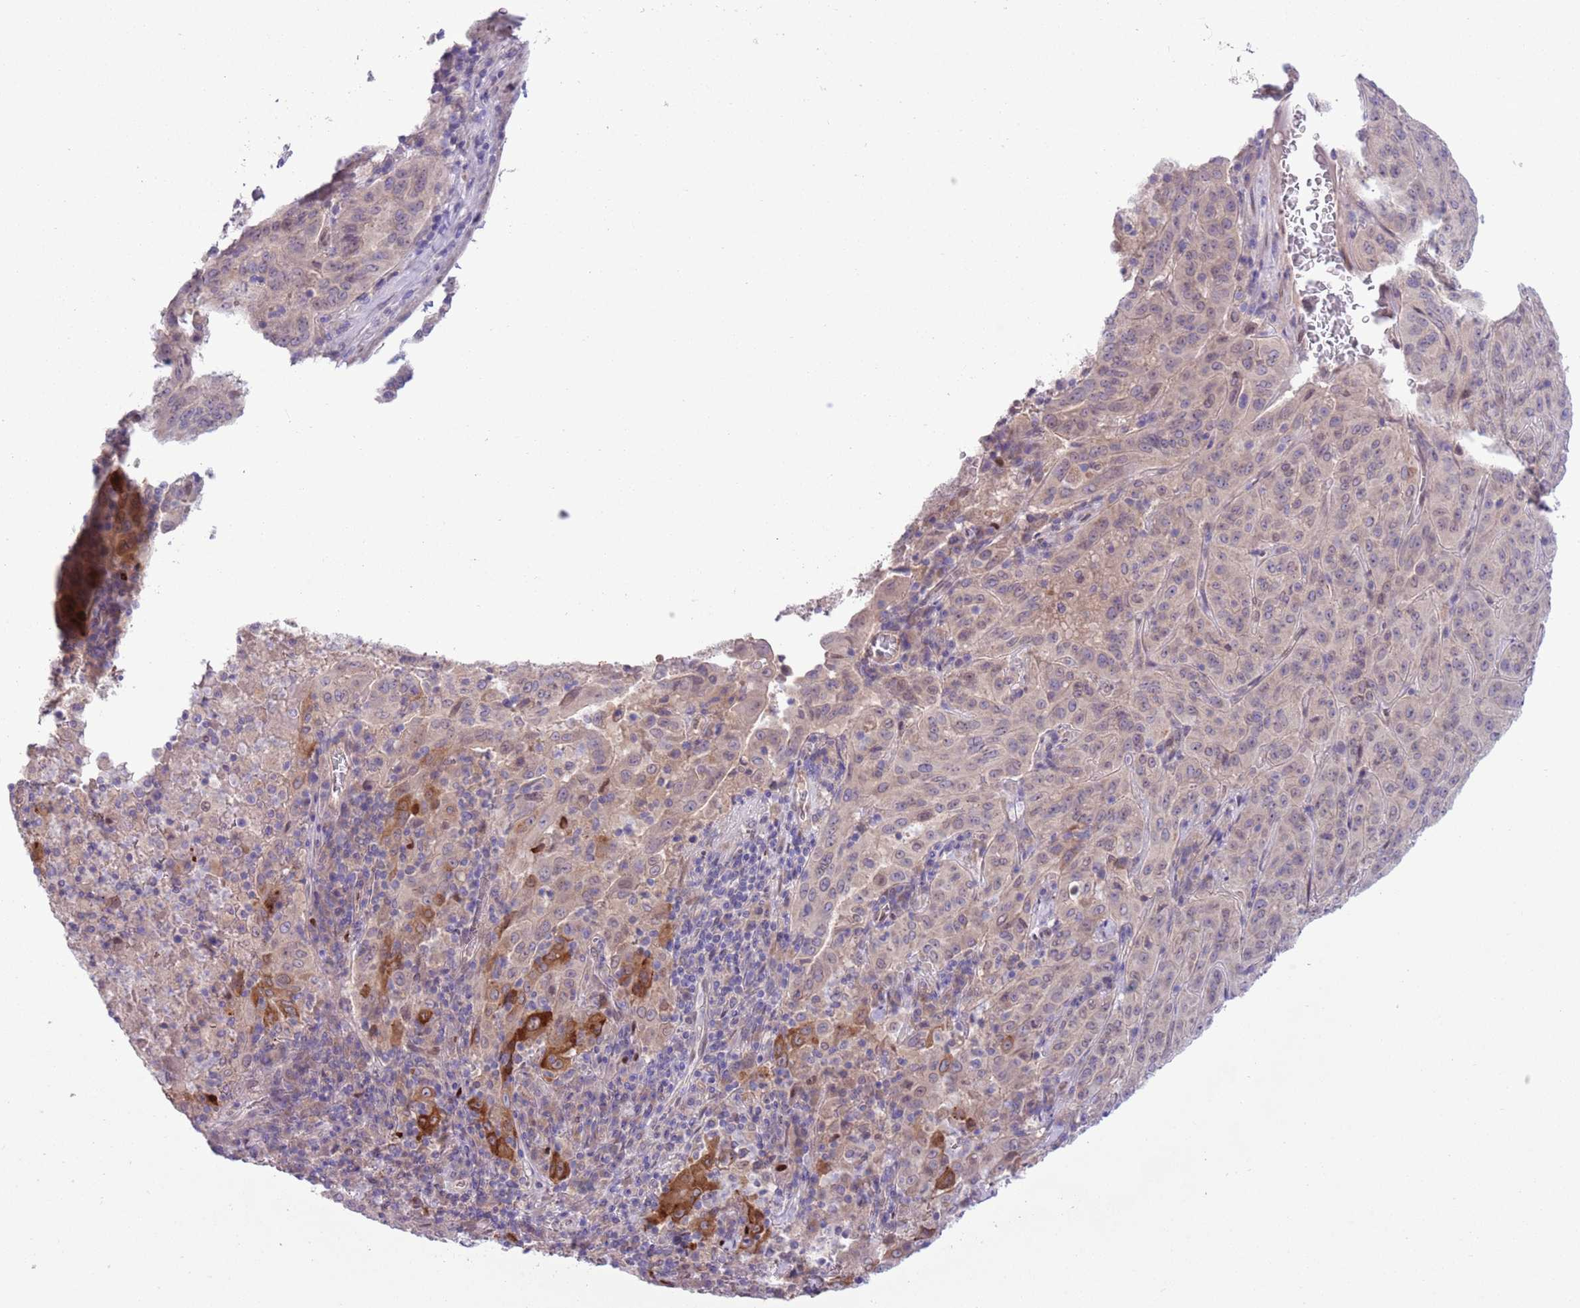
{"staining": {"intensity": "strong", "quantity": "25%-75%", "location": "cytoplasmic/membranous"}, "tissue": "pancreatic cancer", "cell_type": "Tumor cells", "image_type": "cancer", "snomed": [{"axis": "morphology", "description": "Adenocarcinoma, NOS"}, {"axis": "topography", "description": "Pancreas"}], "caption": "Pancreatic cancer stained with DAB IHC reveals high levels of strong cytoplasmic/membranous expression in approximately 25%-75% of tumor cells.", "gene": "CCND2", "patient": {"sex": "male", "age": 63}}